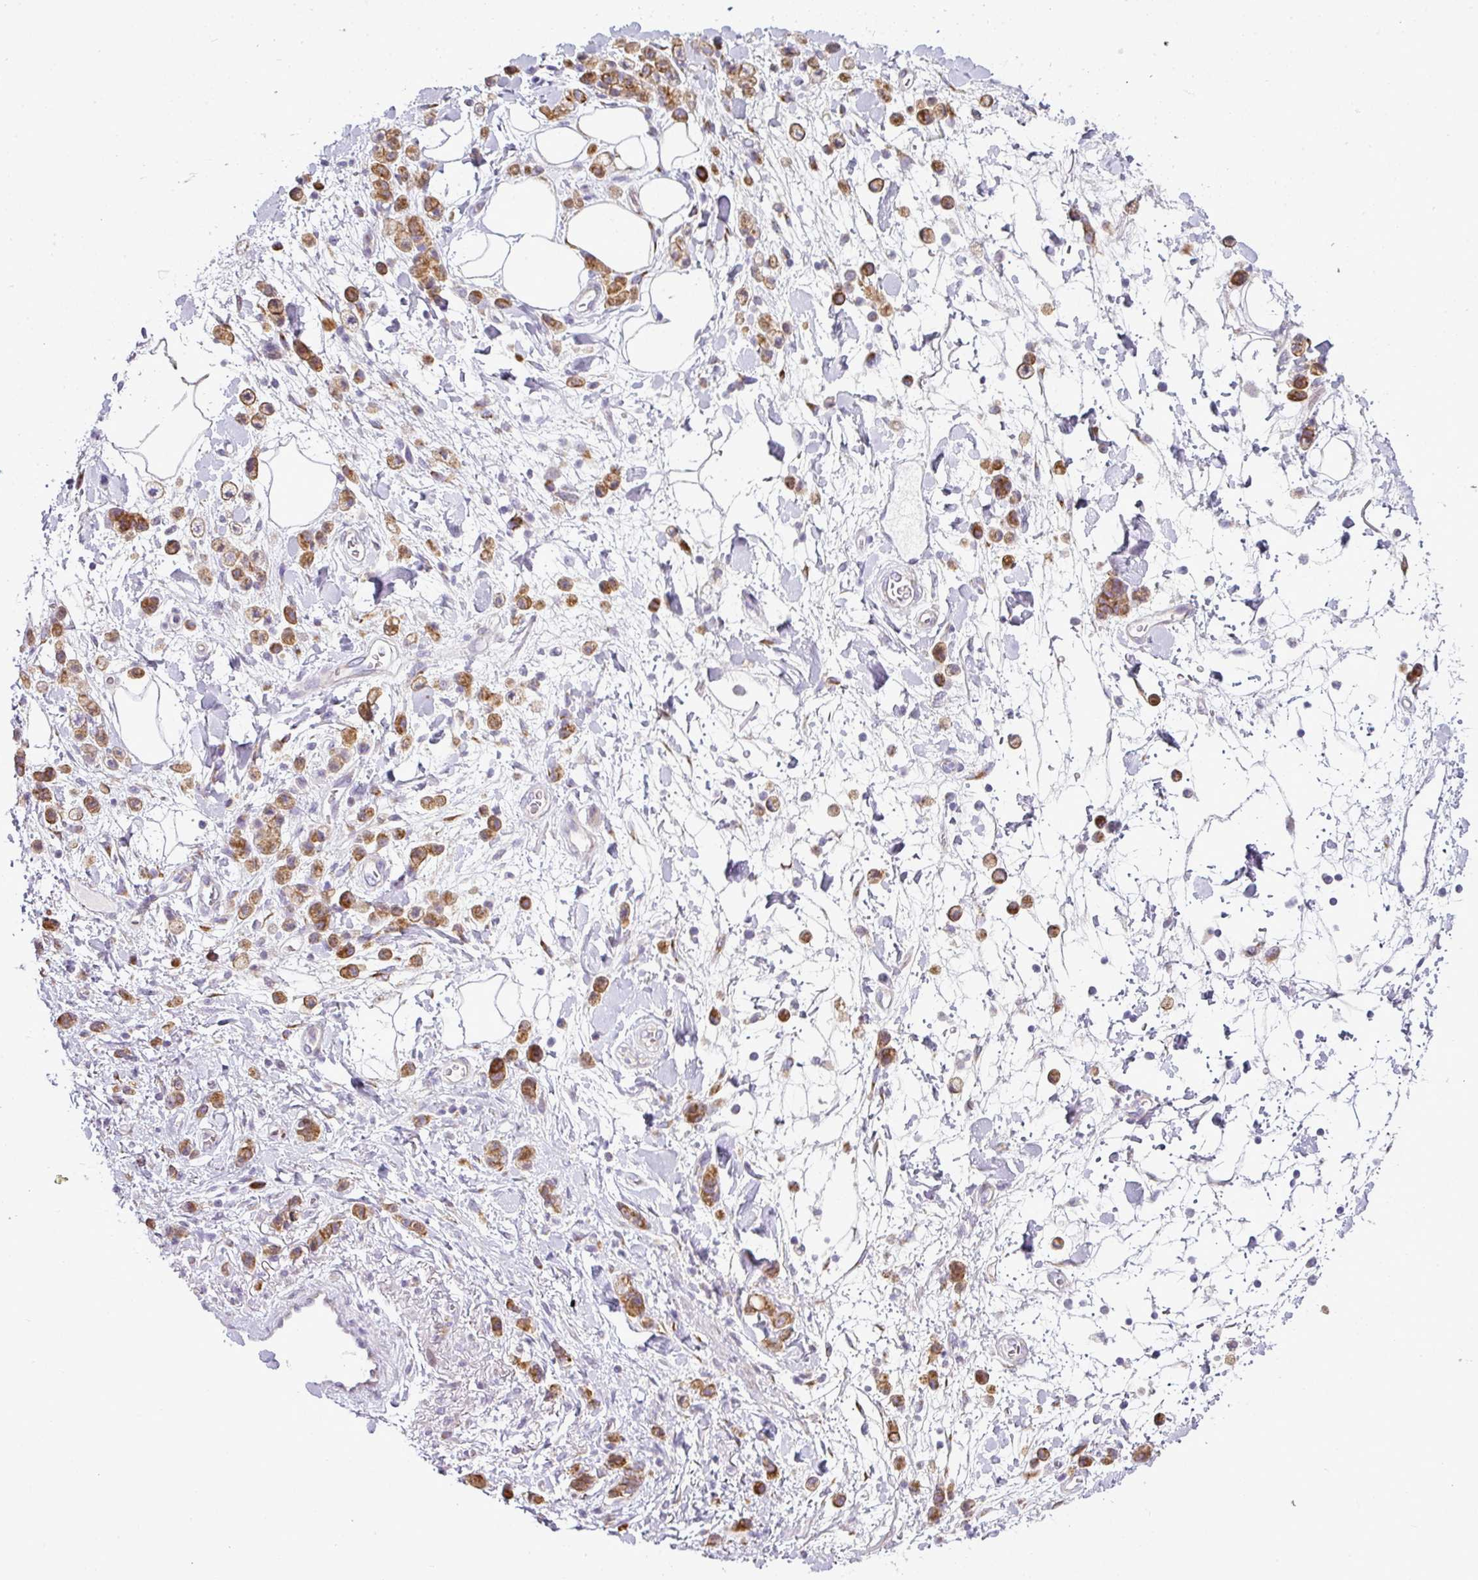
{"staining": {"intensity": "moderate", "quantity": ">75%", "location": "cytoplasmic/membranous"}, "tissue": "stomach cancer", "cell_type": "Tumor cells", "image_type": "cancer", "snomed": [{"axis": "morphology", "description": "Adenocarcinoma, NOS"}, {"axis": "topography", "description": "Stomach"}], "caption": "Stomach adenocarcinoma stained with DAB (3,3'-diaminobenzidine) IHC displays medium levels of moderate cytoplasmic/membranous positivity in about >75% of tumor cells.", "gene": "ANKRD18A", "patient": {"sex": "male", "age": 77}}